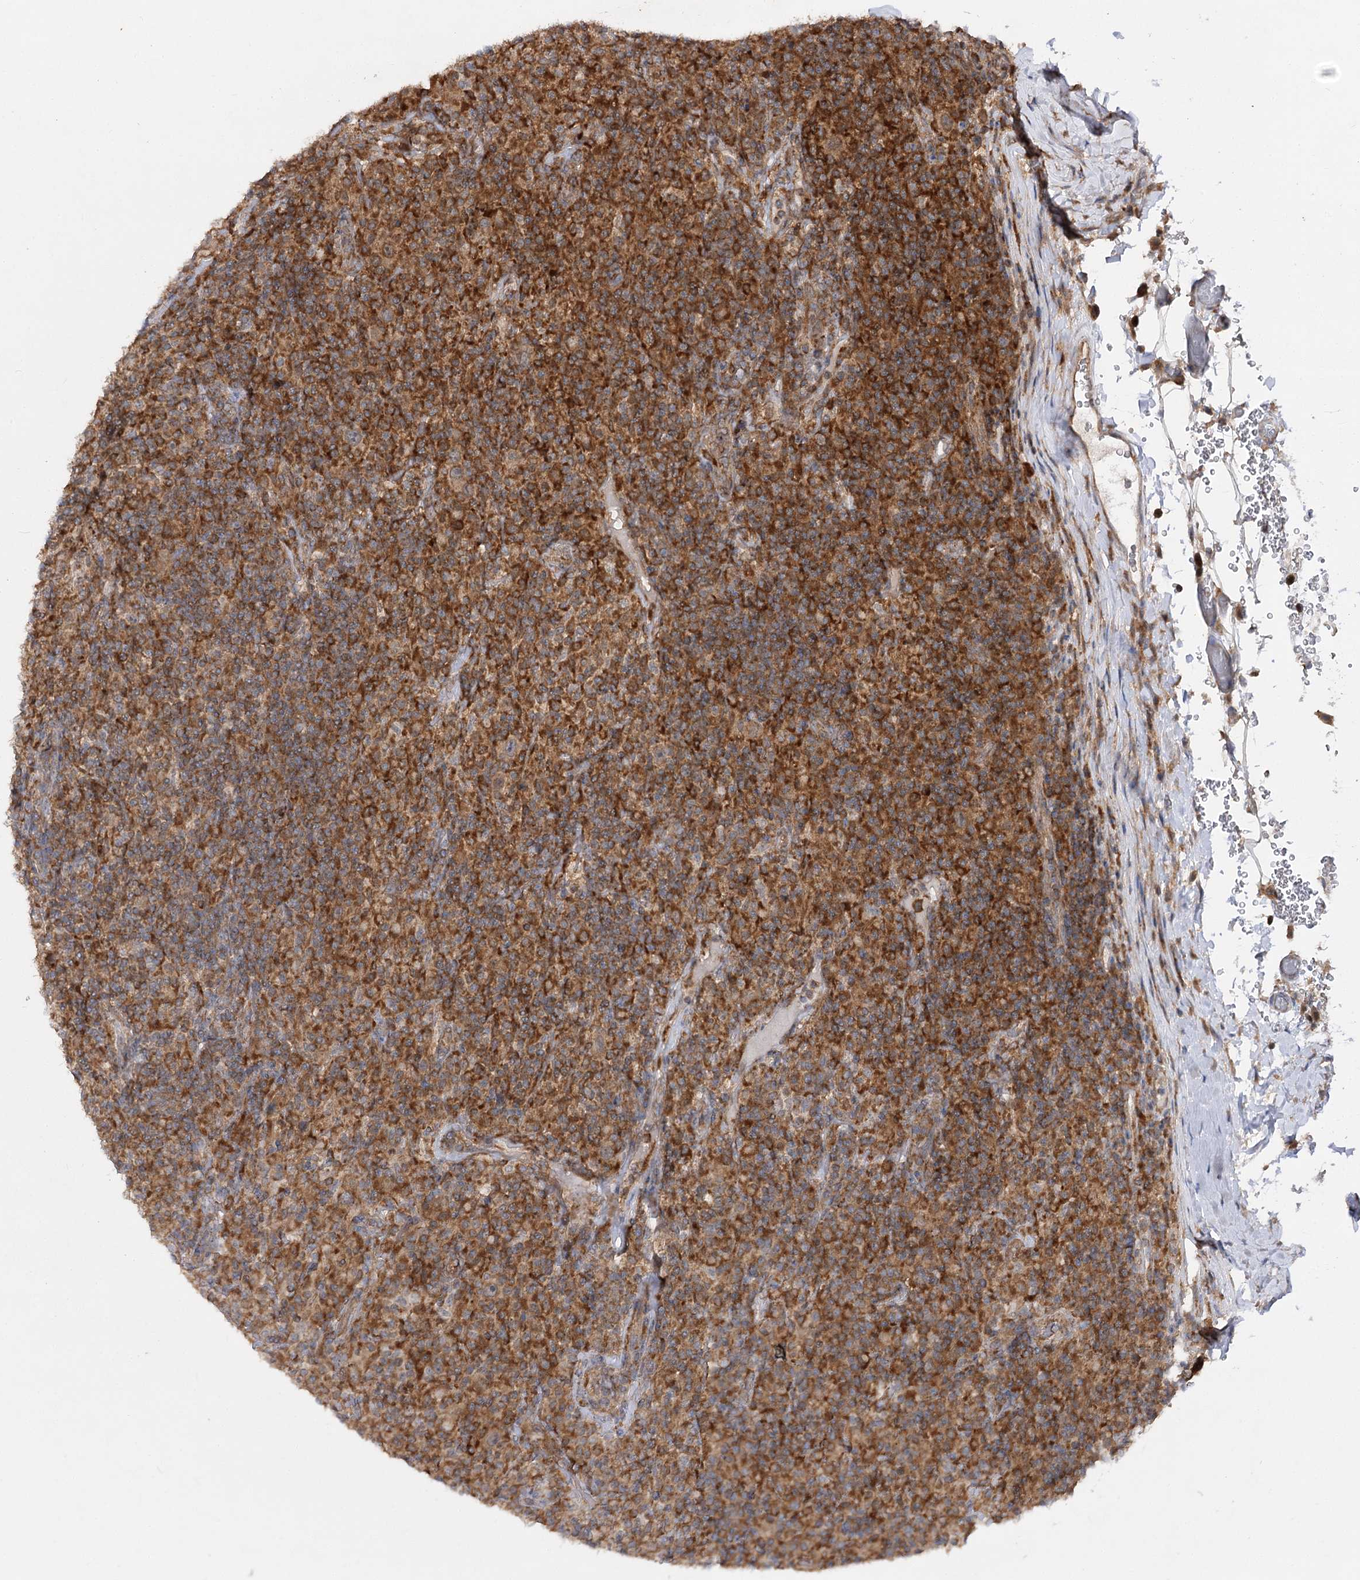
{"staining": {"intensity": "weak", "quantity": ">75%", "location": "cytoplasmic/membranous"}, "tissue": "lymphoma", "cell_type": "Tumor cells", "image_type": "cancer", "snomed": [{"axis": "morphology", "description": "Hodgkin's disease, NOS"}, {"axis": "topography", "description": "Lymph node"}], "caption": "A low amount of weak cytoplasmic/membranous expression is seen in approximately >75% of tumor cells in lymphoma tissue.", "gene": "MINDY3", "patient": {"sex": "male", "age": 70}}